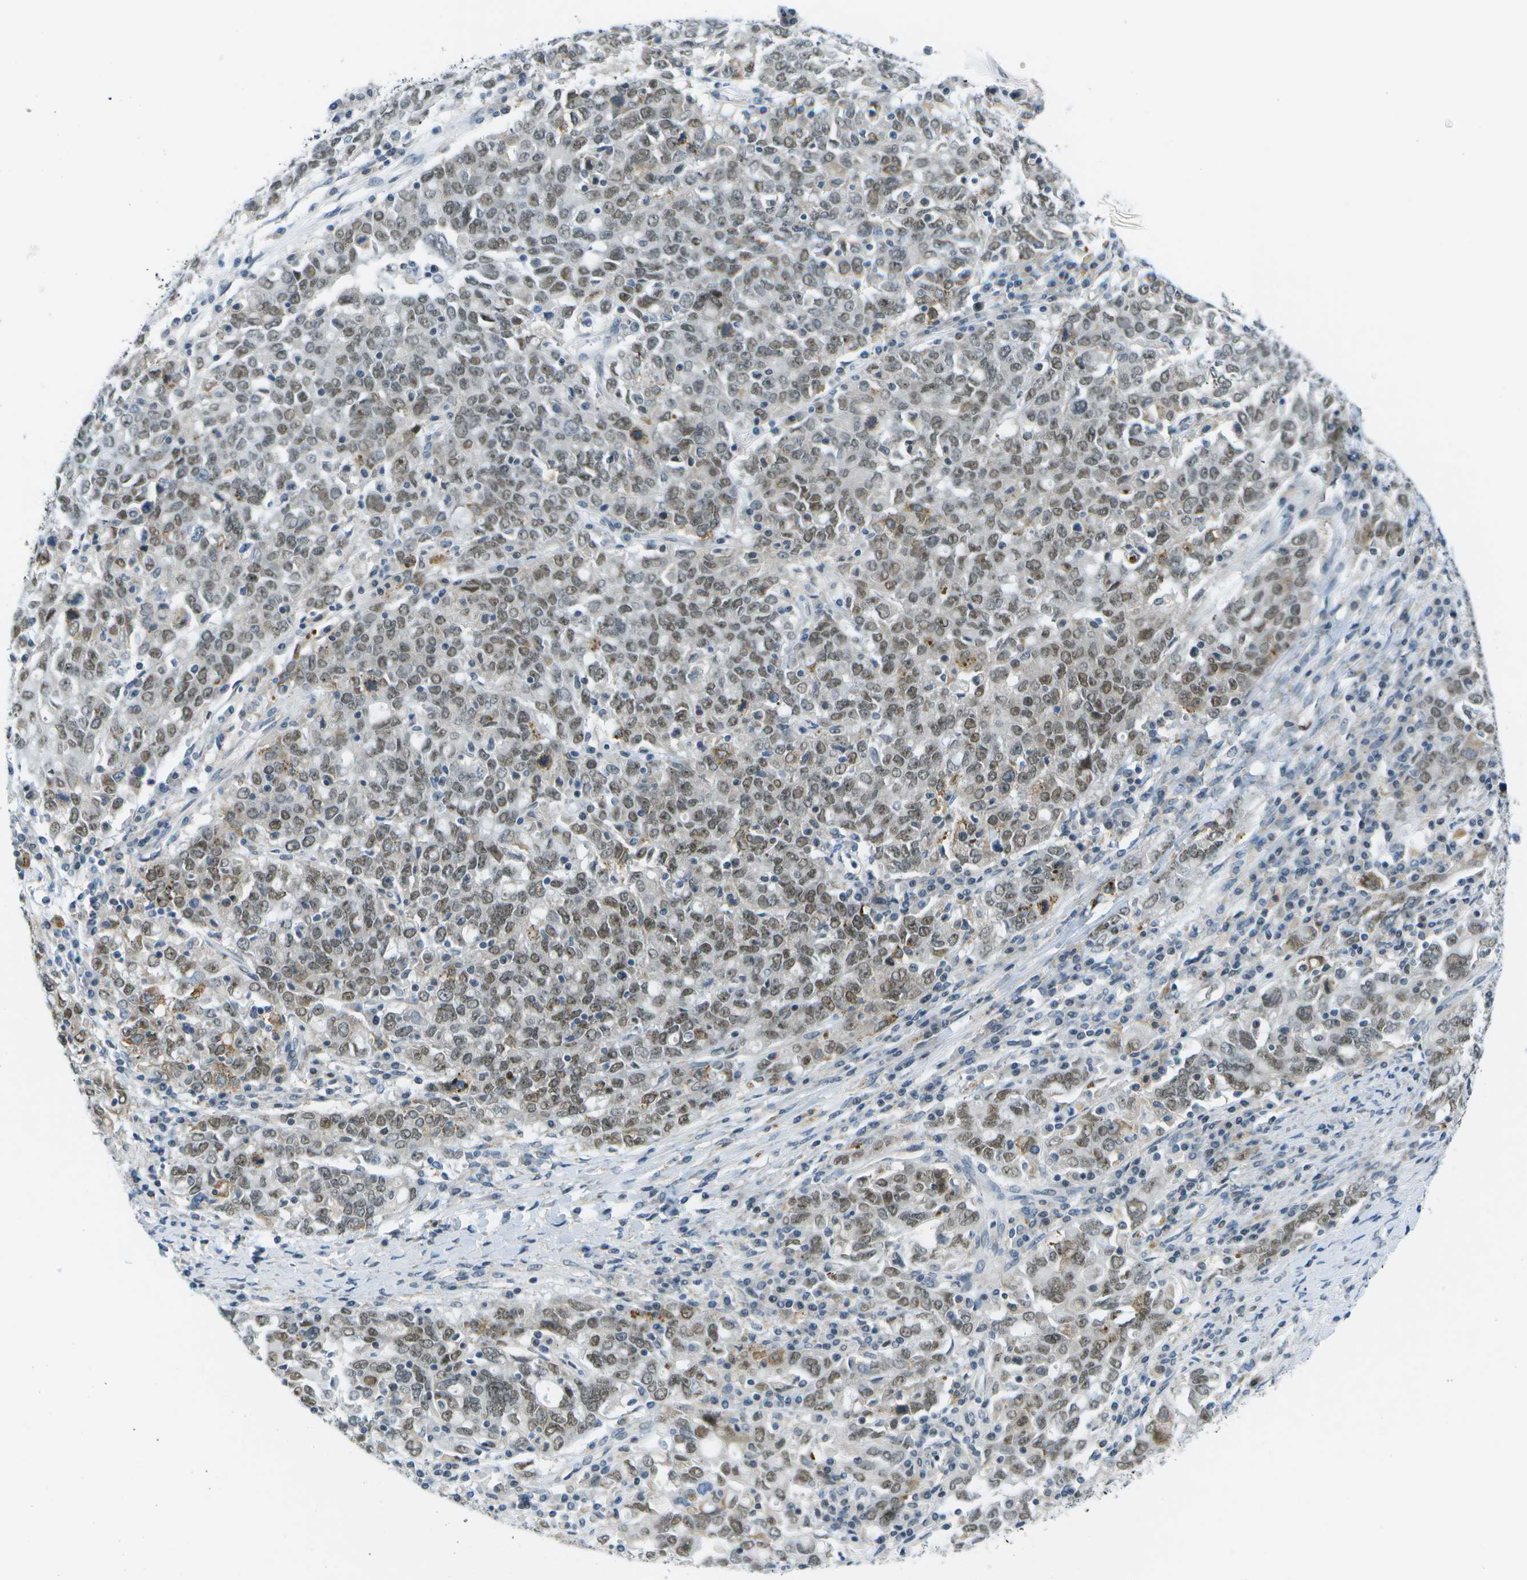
{"staining": {"intensity": "moderate", "quantity": "25%-75%", "location": "nuclear"}, "tissue": "ovarian cancer", "cell_type": "Tumor cells", "image_type": "cancer", "snomed": [{"axis": "morphology", "description": "Carcinoma, endometroid"}, {"axis": "topography", "description": "Ovary"}], "caption": "Protein staining exhibits moderate nuclear expression in about 25%-75% of tumor cells in ovarian cancer (endometroid carcinoma).", "gene": "PITHD1", "patient": {"sex": "female", "age": 62}}